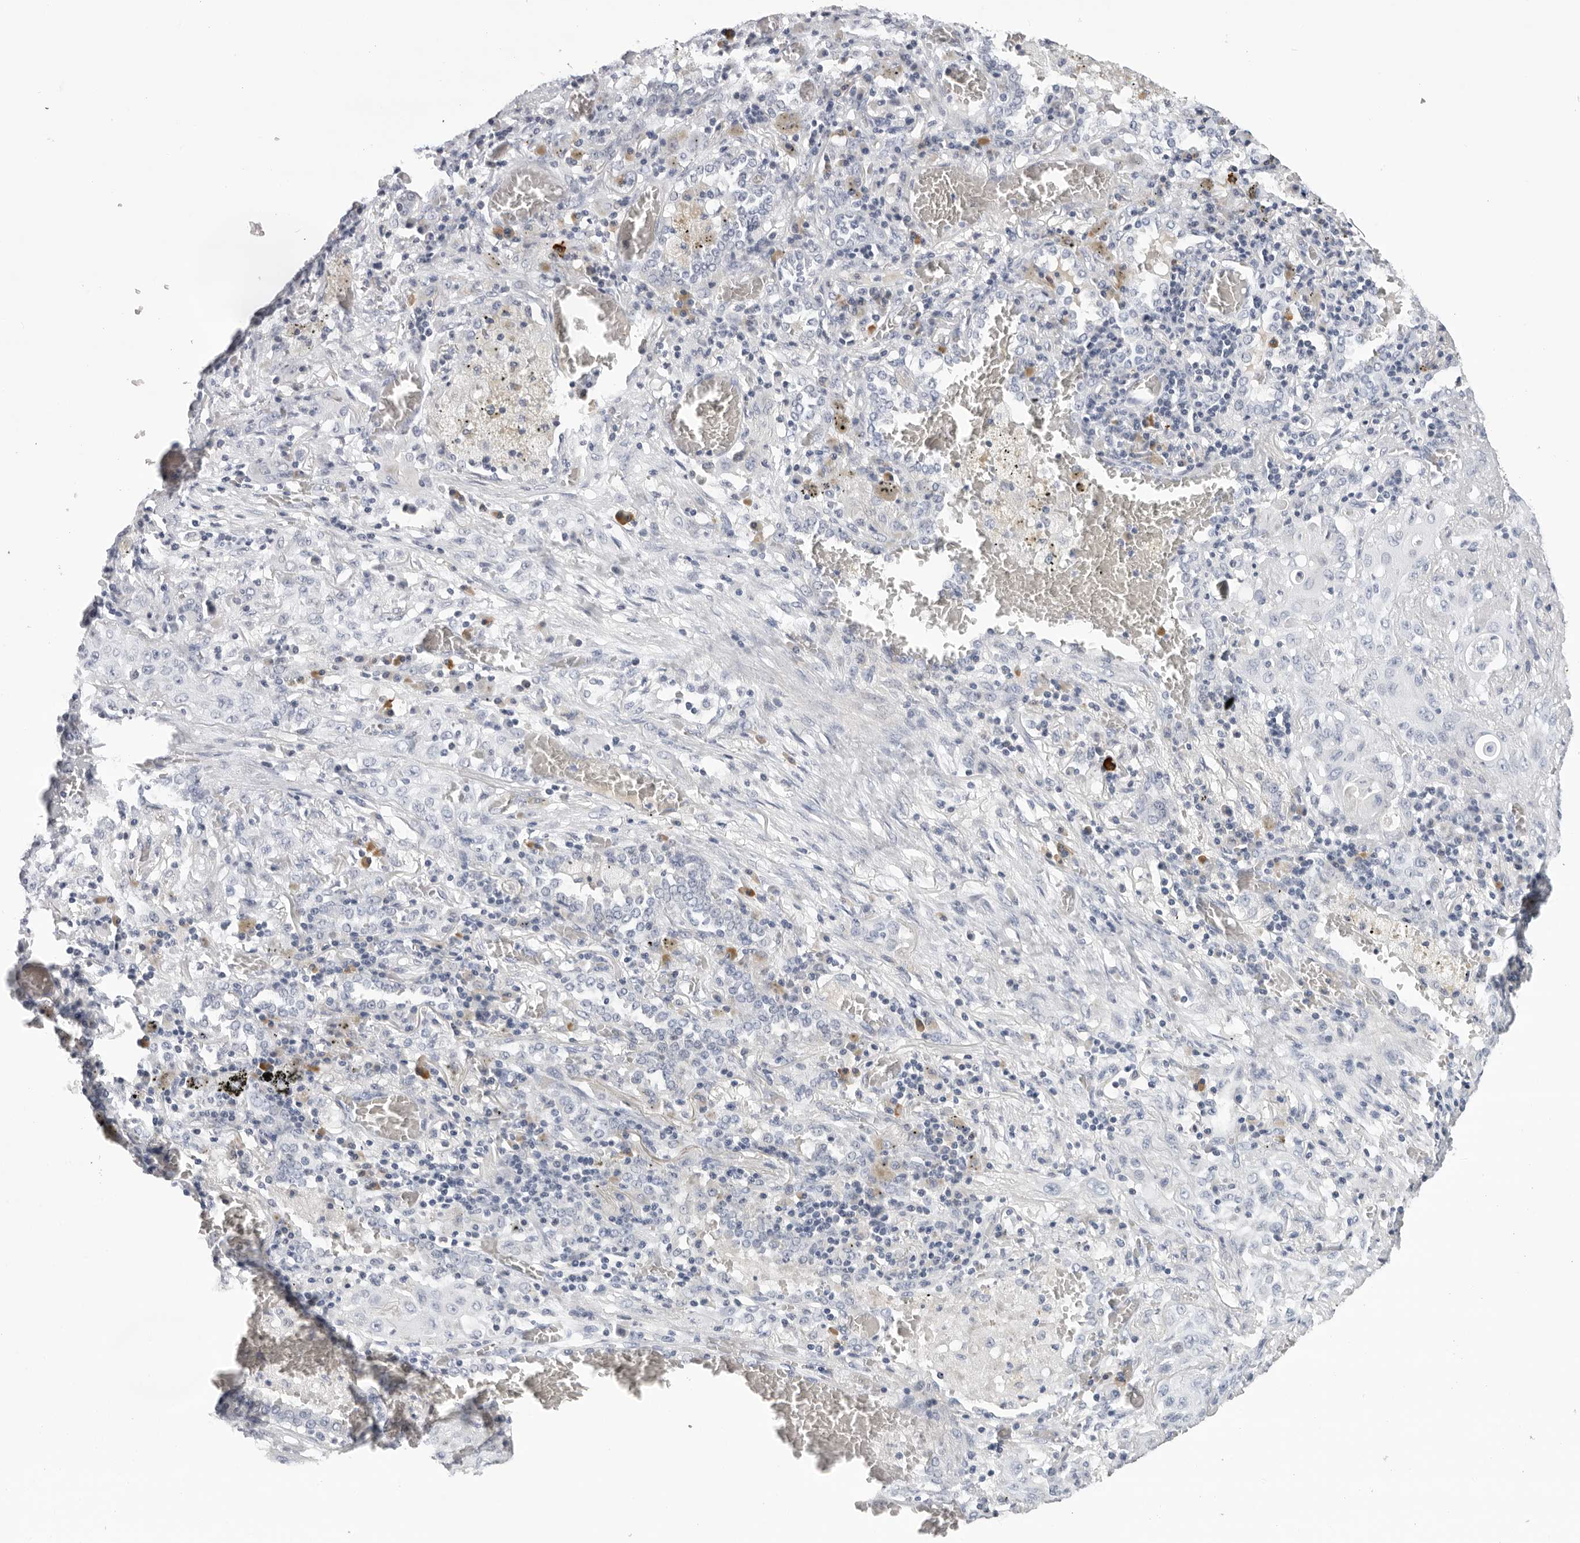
{"staining": {"intensity": "negative", "quantity": "none", "location": "none"}, "tissue": "lung cancer", "cell_type": "Tumor cells", "image_type": "cancer", "snomed": [{"axis": "morphology", "description": "Squamous cell carcinoma, NOS"}, {"axis": "topography", "description": "Lung"}], "caption": "Tumor cells are negative for protein expression in human squamous cell carcinoma (lung).", "gene": "ZNF502", "patient": {"sex": "female", "age": 47}}